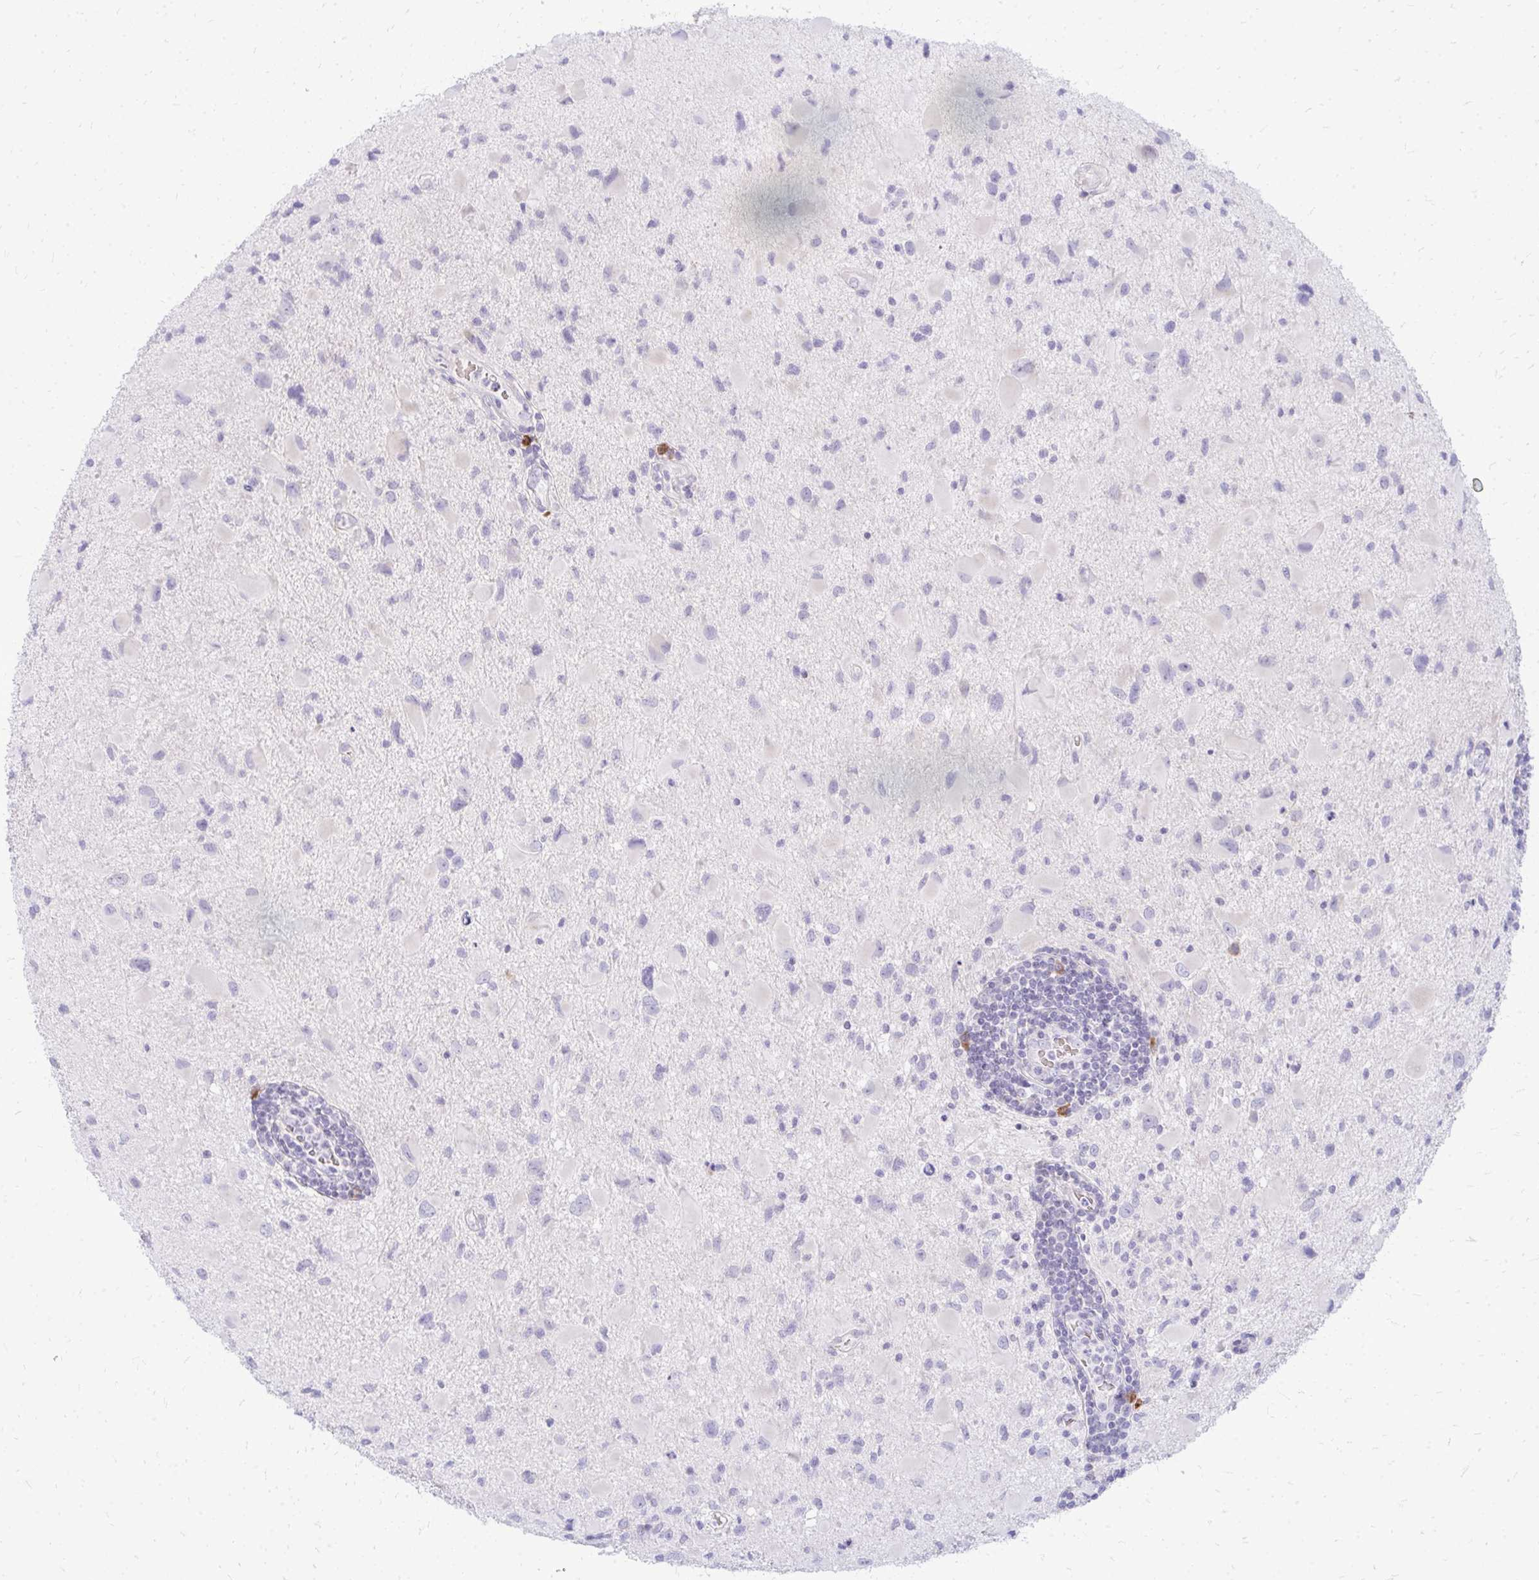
{"staining": {"intensity": "negative", "quantity": "none", "location": "none"}, "tissue": "glioma", "cell_type": "Tumor cells", "image_type": "cancer", "snomed": [{"axis": "morphology", "description": "Glioma, malignant, Low grade"}, {"axis": "topography", "description": "Brain"}], "caption": "Tumor cells show no significant protein expression in low-grade glioma (malignant). (DAB immunohistochemistry with hematoxylin counter stain).", "gene": "TSPEAR", "patient": {"sex": "female", "age": 32}}